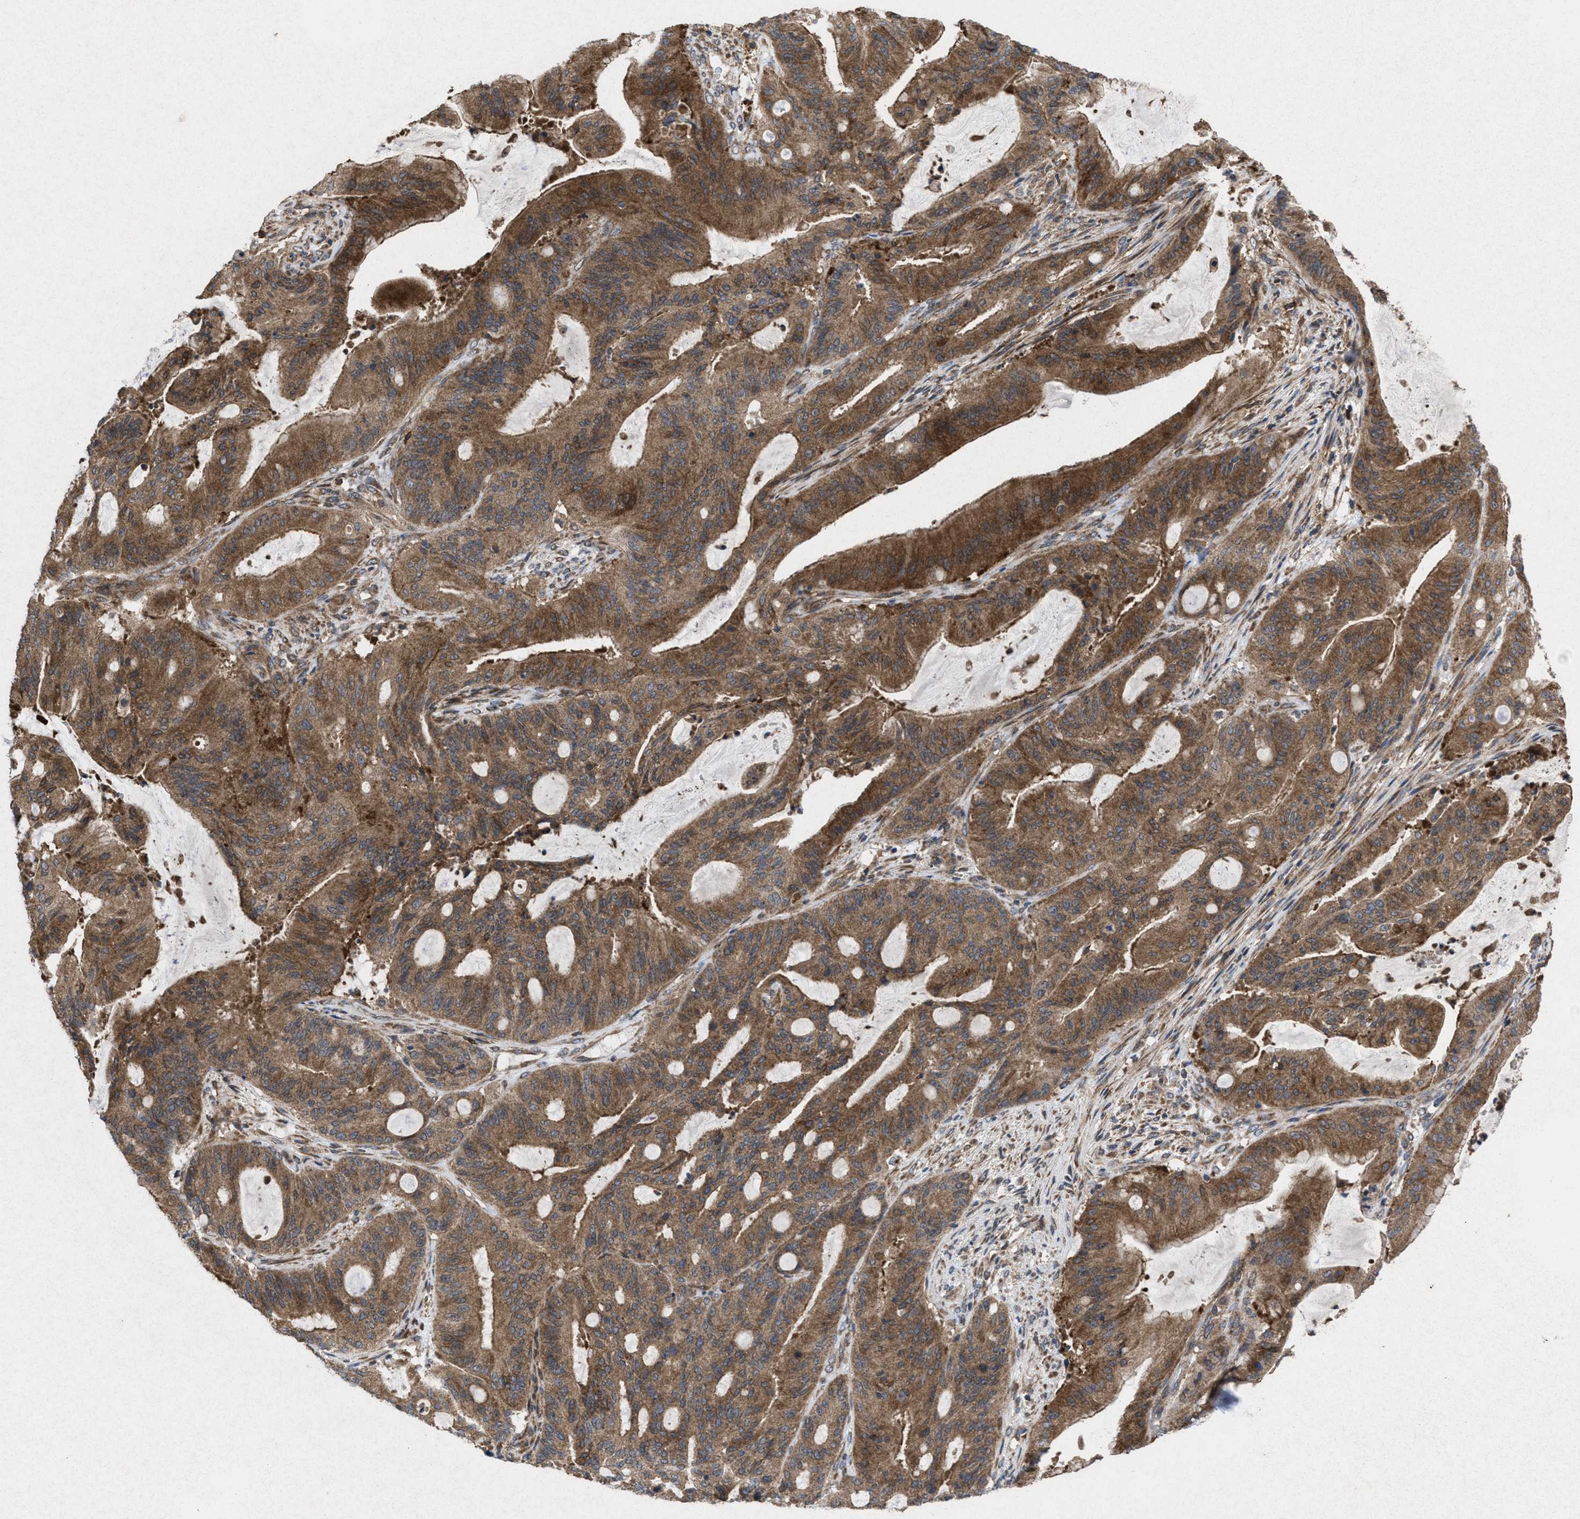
{"staining": {"intensity": "moderate", "quantity": ">75%", "location": "cytoplasmic/membranous"}, "tissue": "liver cancer", "cell_type": "Tumor cells", "image_type": "cancer", "snomed": [{"axis": "morphology", "description": "Normal tissue, NOS"}, {"axis": "morphology", "description": "Cholangiocarcinoma"}, {"axis": "topography", "description": "Liver"}, {"axis": "topography", "description": "Peripheral nerve tissue"}], "caption": "An image of liver cholangiocarcinoma stained for a protein demonstrates moderate cytoplasmic/membranous brown staining in tumor cells.", "gene": "MSI2", "patient": {"sex": "female", "age": 73}}